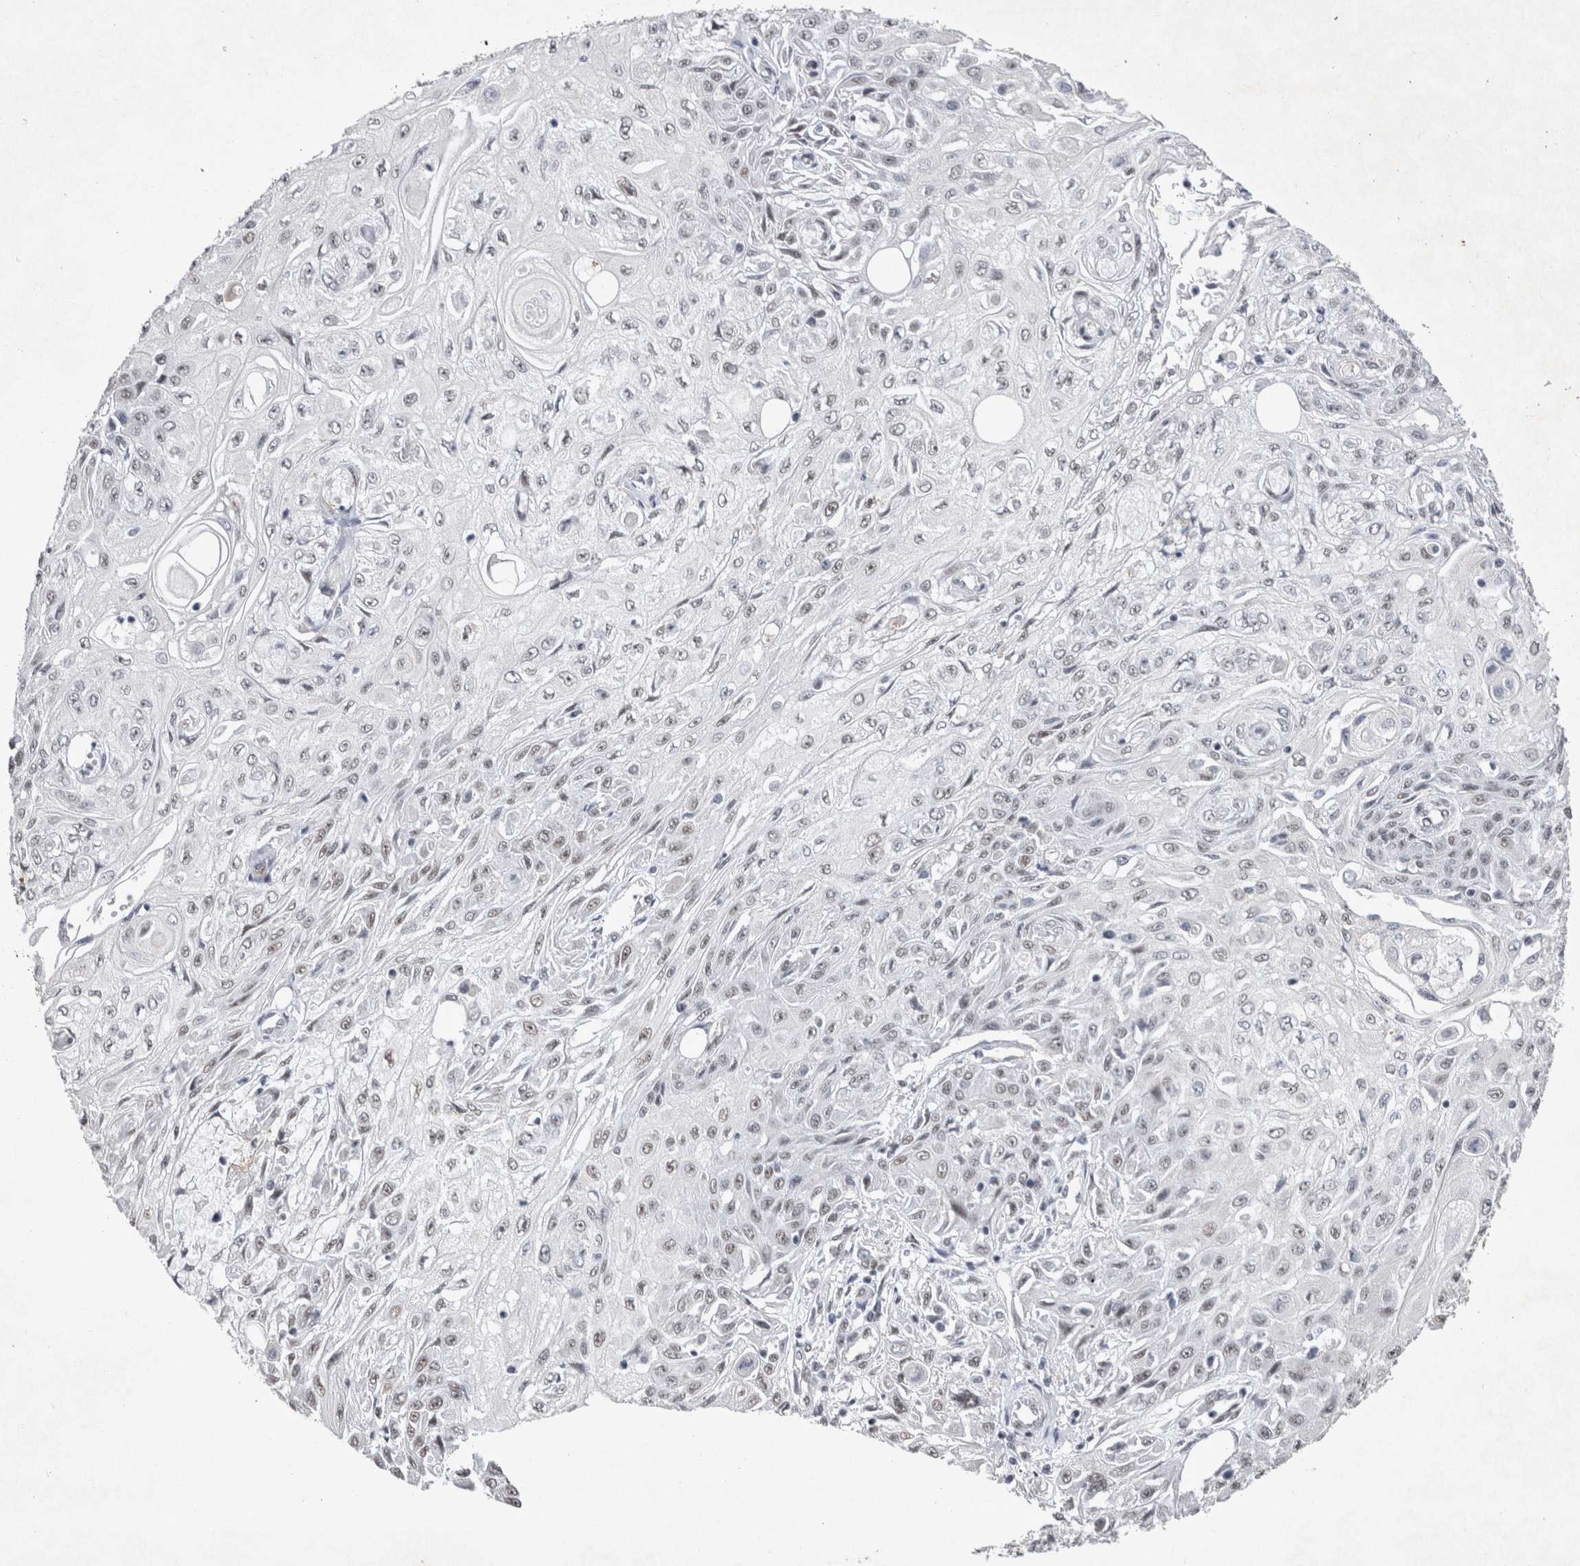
{"staining": {"intensity": "negative", "quantity": "none", "location": "none"}, "tissue": "skin cancer", "cell_type": "Tumor cells", "image_type": "cancer", "snomed": [{"axis": "morphology", "description": "Squamous cell carcinoma, NOS"}, {"axis": "morphology", "description": "Squamous cell carcinoma, metastatic, NOS"}, {"axis": "topography", "description": "Skin"}, {"axis": "topography", "description": "Lymph node"}], "caption": "Metastatic squamous cell carcinoma (skin) was stained to show a protein in brown. There is no significant expression in tumor cells.", "gene": "RBM6", "patient": {"sex": "male", "age": 75}}